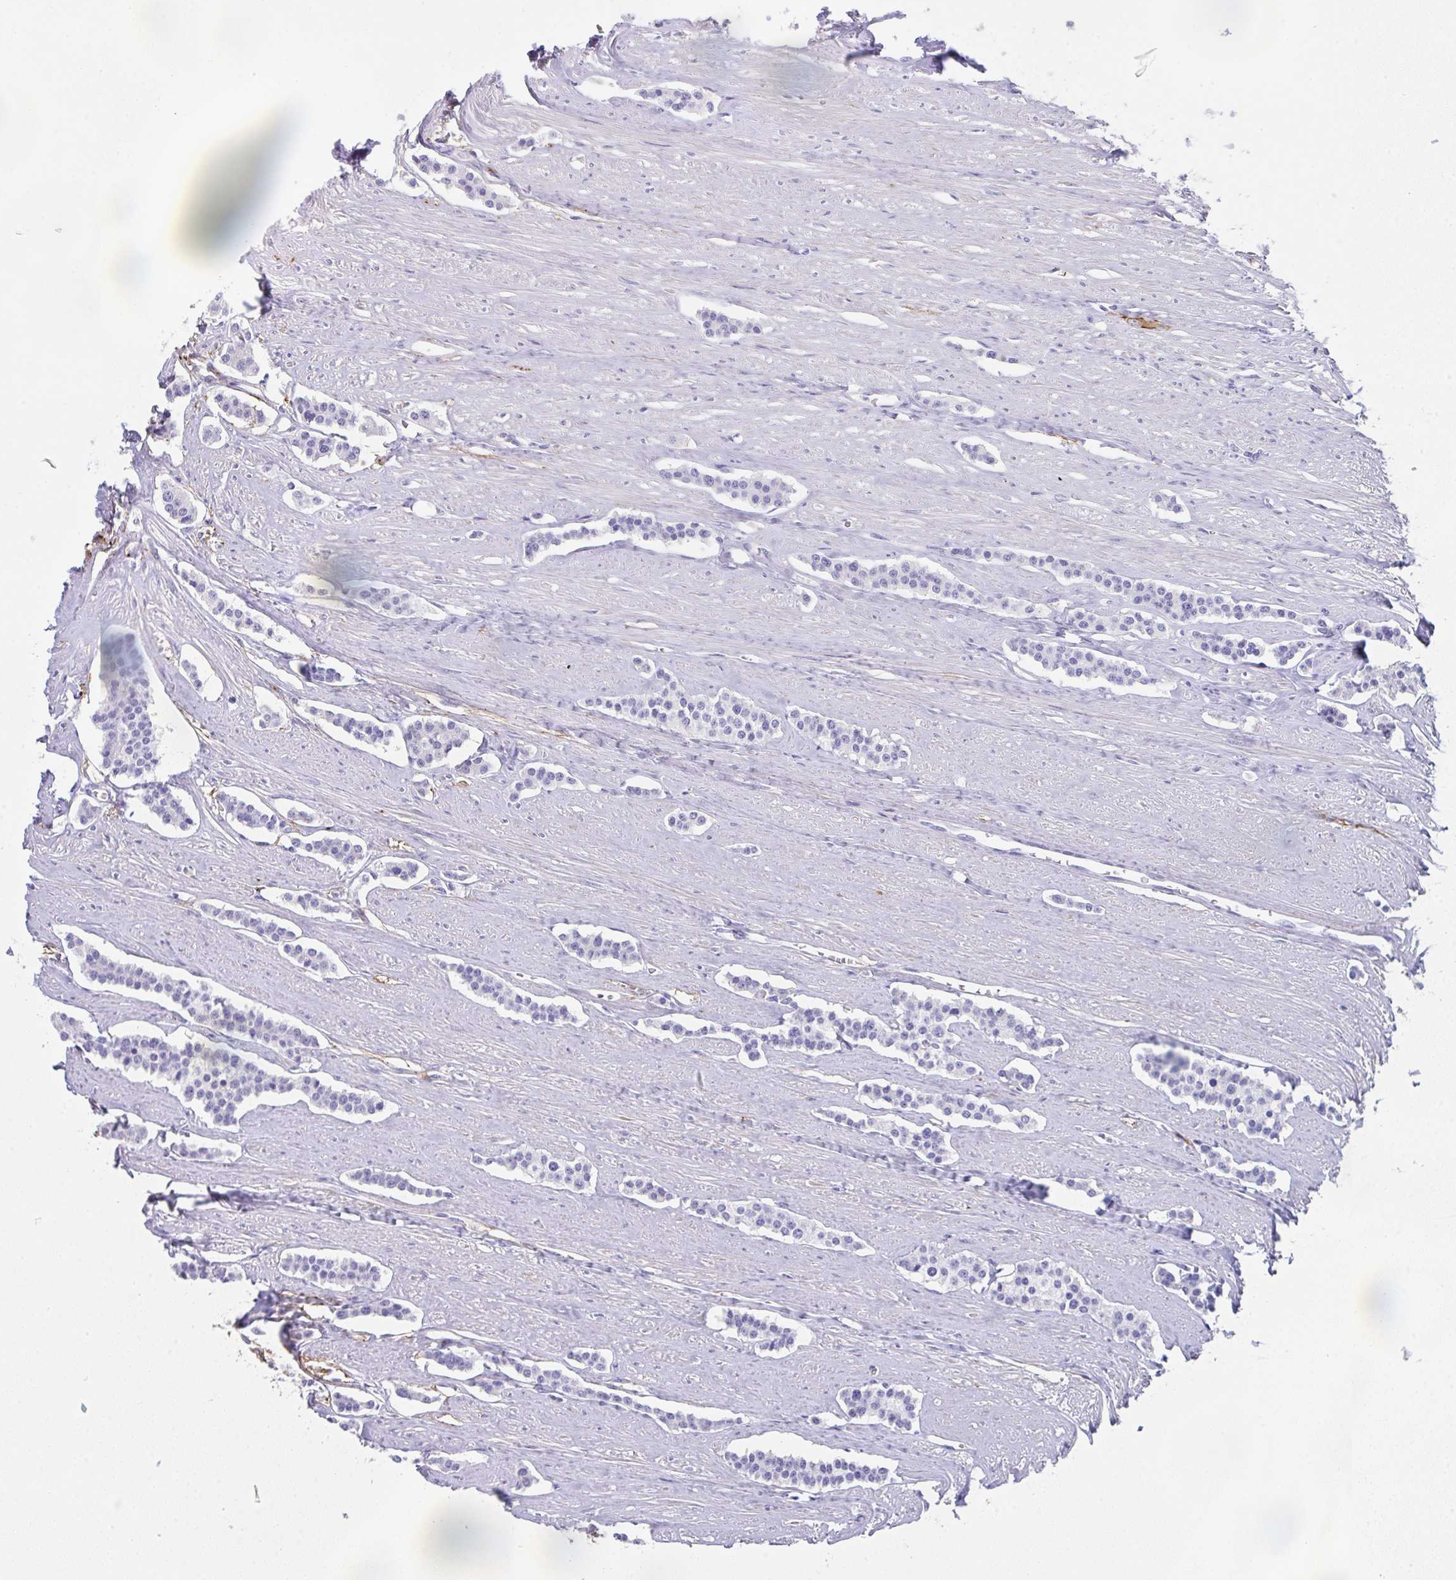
{"staining": {"intensity": "negative", "quantity": "none", "location": "none"}, "tissue": "carcinoid", "cell_type": "Tumor cells", "image_type": "cancer", "snomed": [{"axis": "morphology", "description": "Carcinoid, malignant, NOS"}, {"axis": "topography", "description": "Small intestine"}], "caption": "Immunohistochemical staining of human carcinoid (malignant) displays no significant positivity in tumor cells.", "gene": "DBN1", "patient": {"sex": "male", "age": 60}}